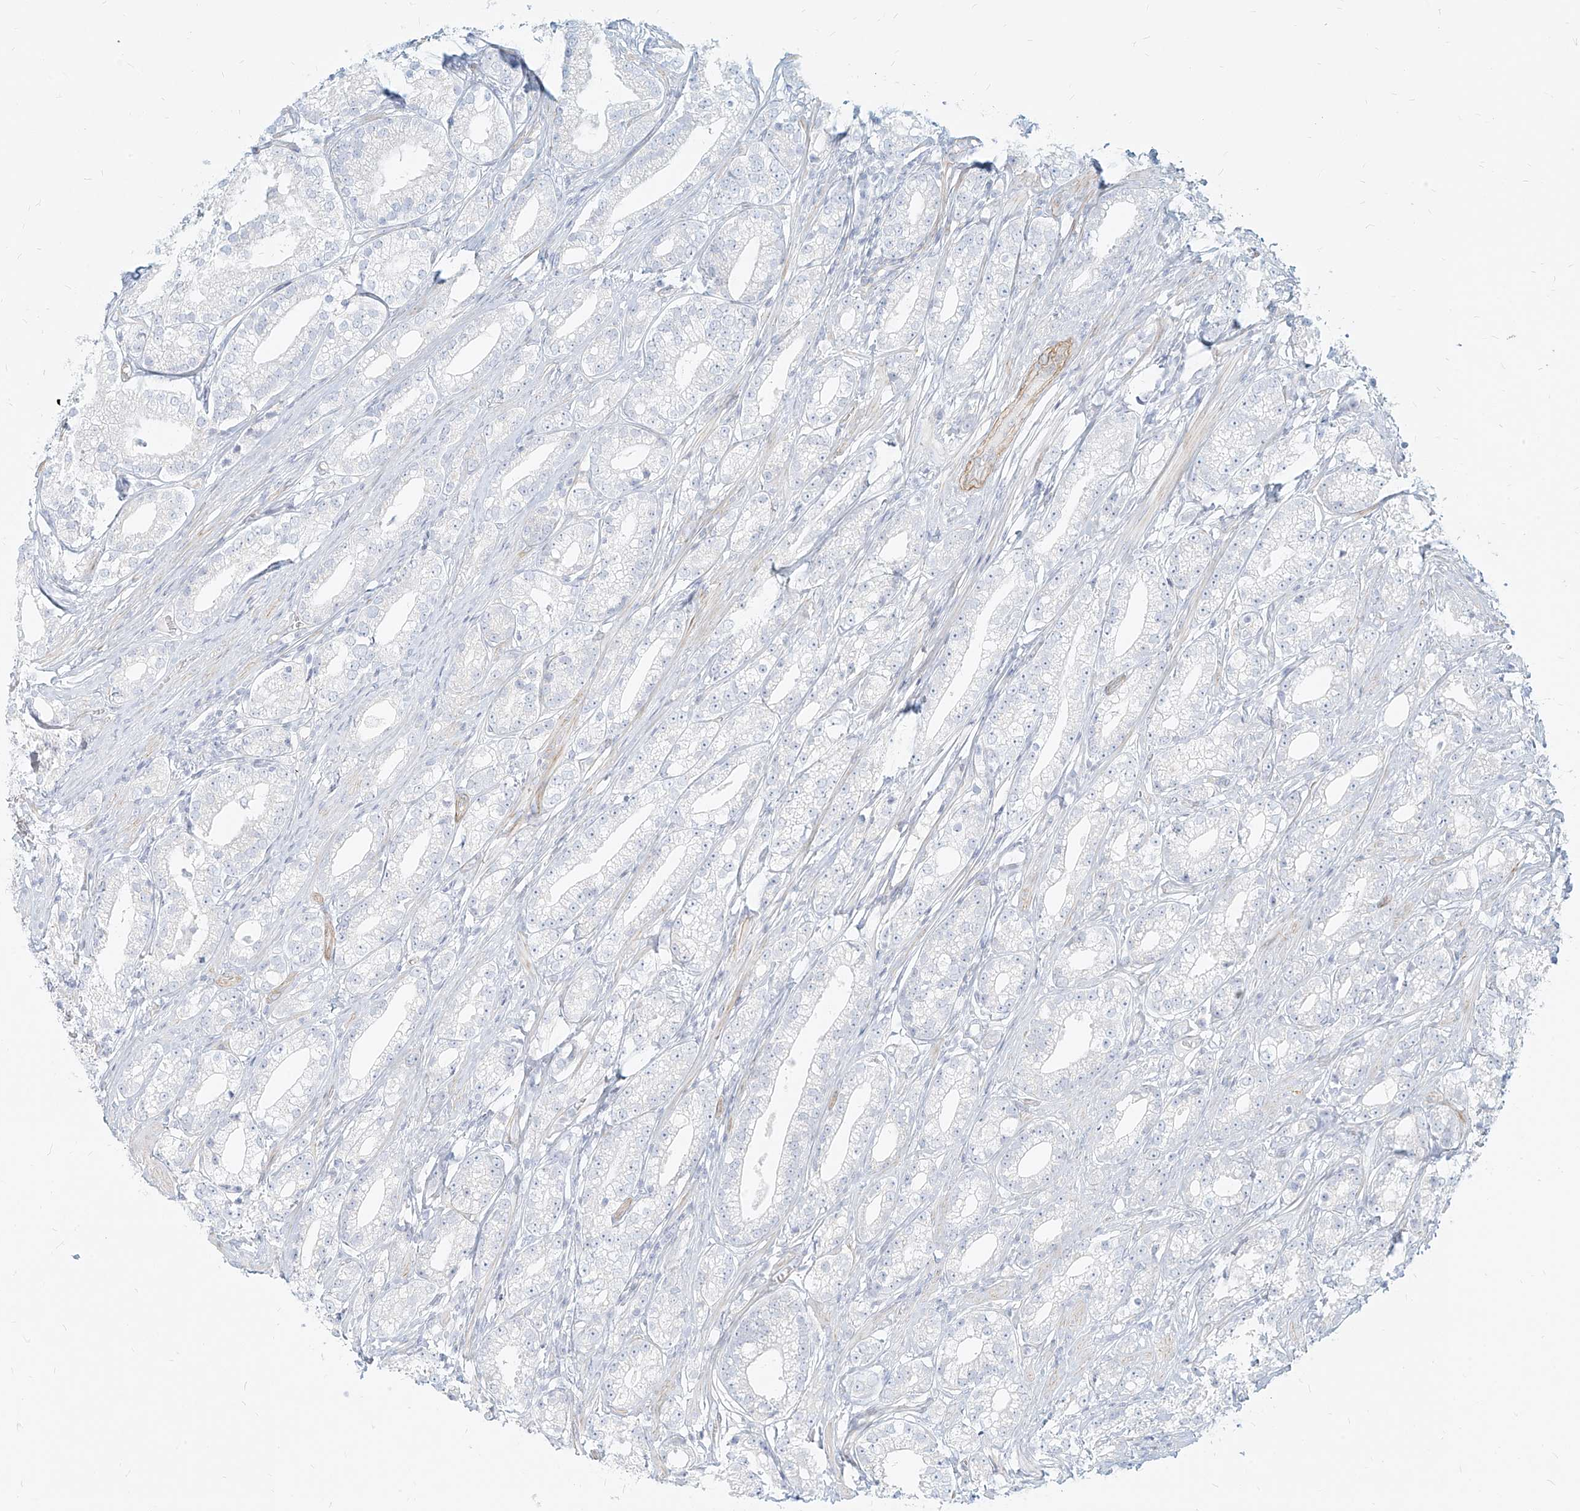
{"staining": {"intensity": "negative", "quantity": "none", "location": "none"}, "tissue": "prostate cancer", "cell_type": "Tumor cells", "image_type": "cancer", "snomed": [{"axis": "morphology", "description": "Adenocarcinoma, High grade"}, {"axis": "topography", "description": "Prostate"}], "caption": "IHC image of neoplastic tissue: human high-grade adenocarcinoma (prostate) stained with DAB demonstrates no significant protein staining in tumor cells.", "gene": "ITPKB", "patient": {"sex": "male", "age": 69}}